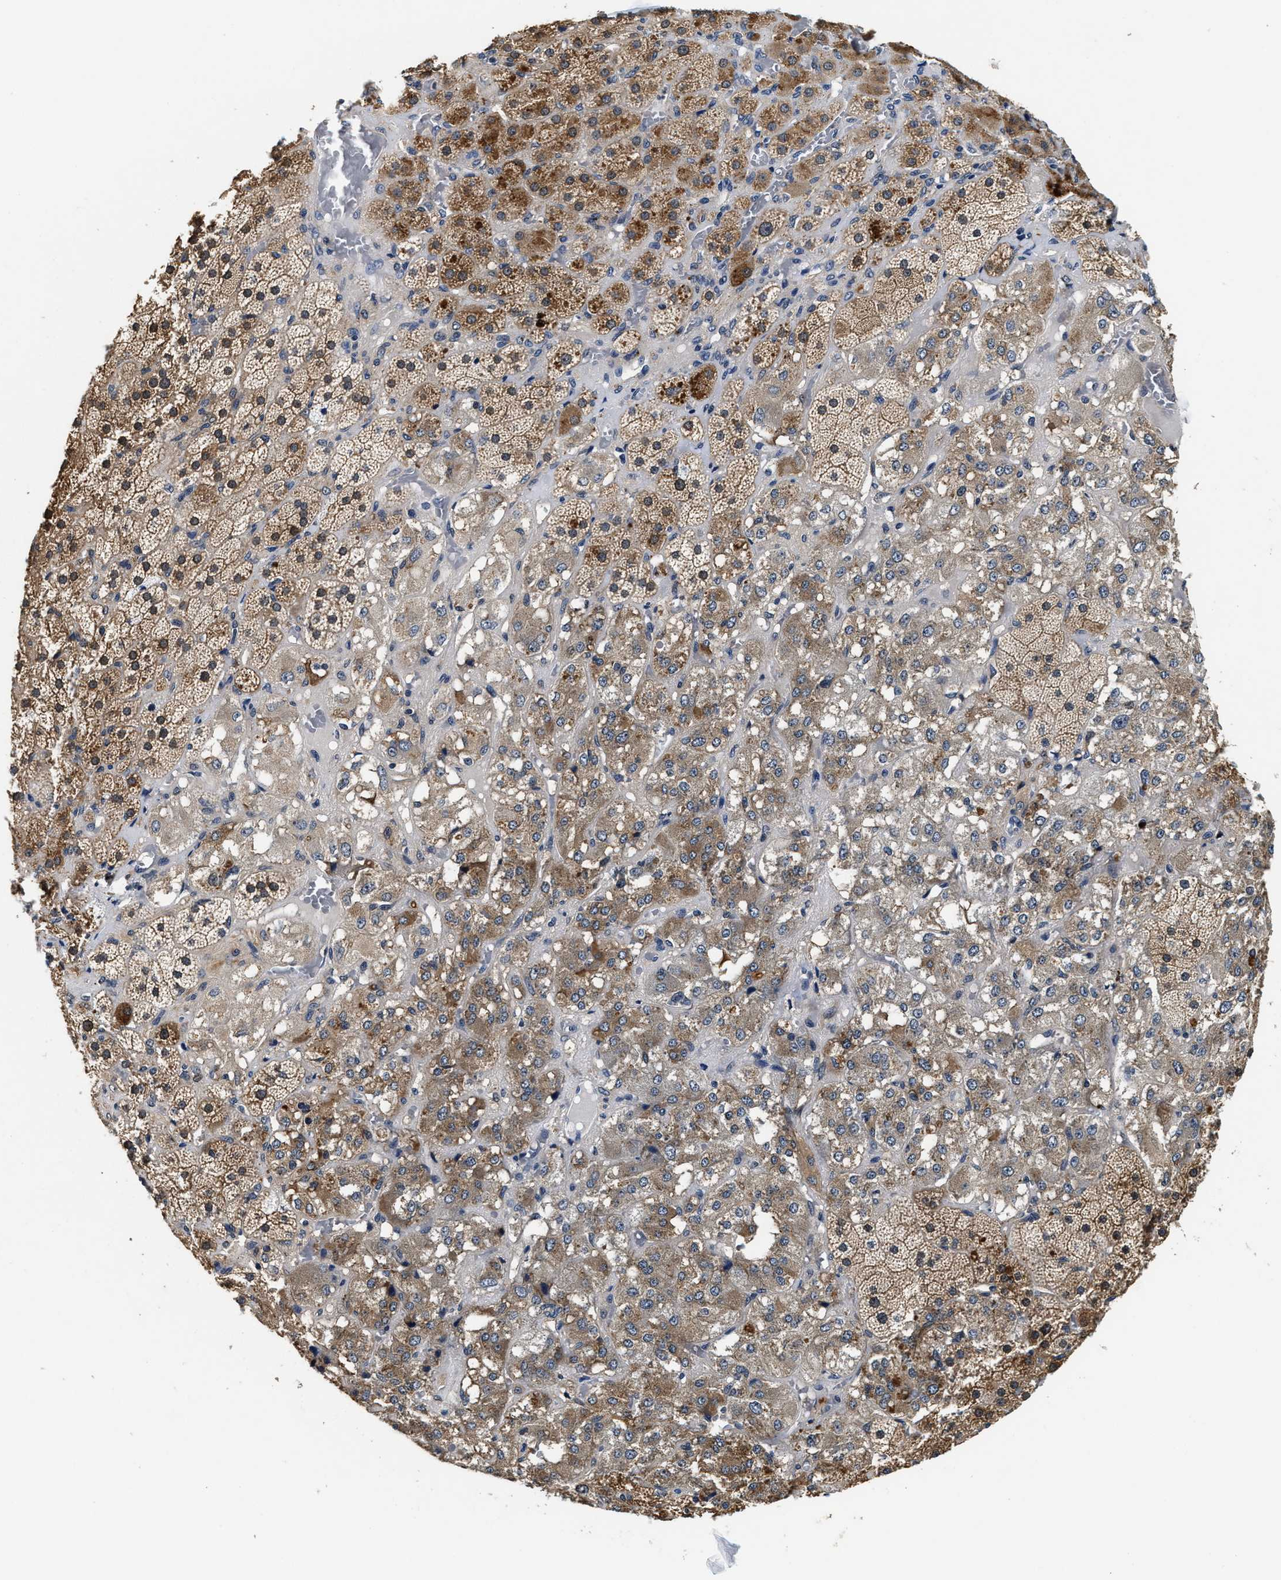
{"staining": {"intensity": "moderate", "quantity": ">75%", "location": "cytoplasmic/membranous"}, "tissue": "adrenal gland", "cell_type": "Glandular cells", "image_type": "normal", "snomed": [{"axis": "morphology", "description": "Normal tissue, NOS"}, {"axis": "topography", "description": "Adrenal gland"}], "caption": "Immunohistochemical staining of normal adrenal gland exhibits >75% levels of moderate cytoplasmic/membranous protein positivity in approximately >75% of glandular cells.", "gene": "PHPT1", "patient": {"sex": "male", "age": 57}}